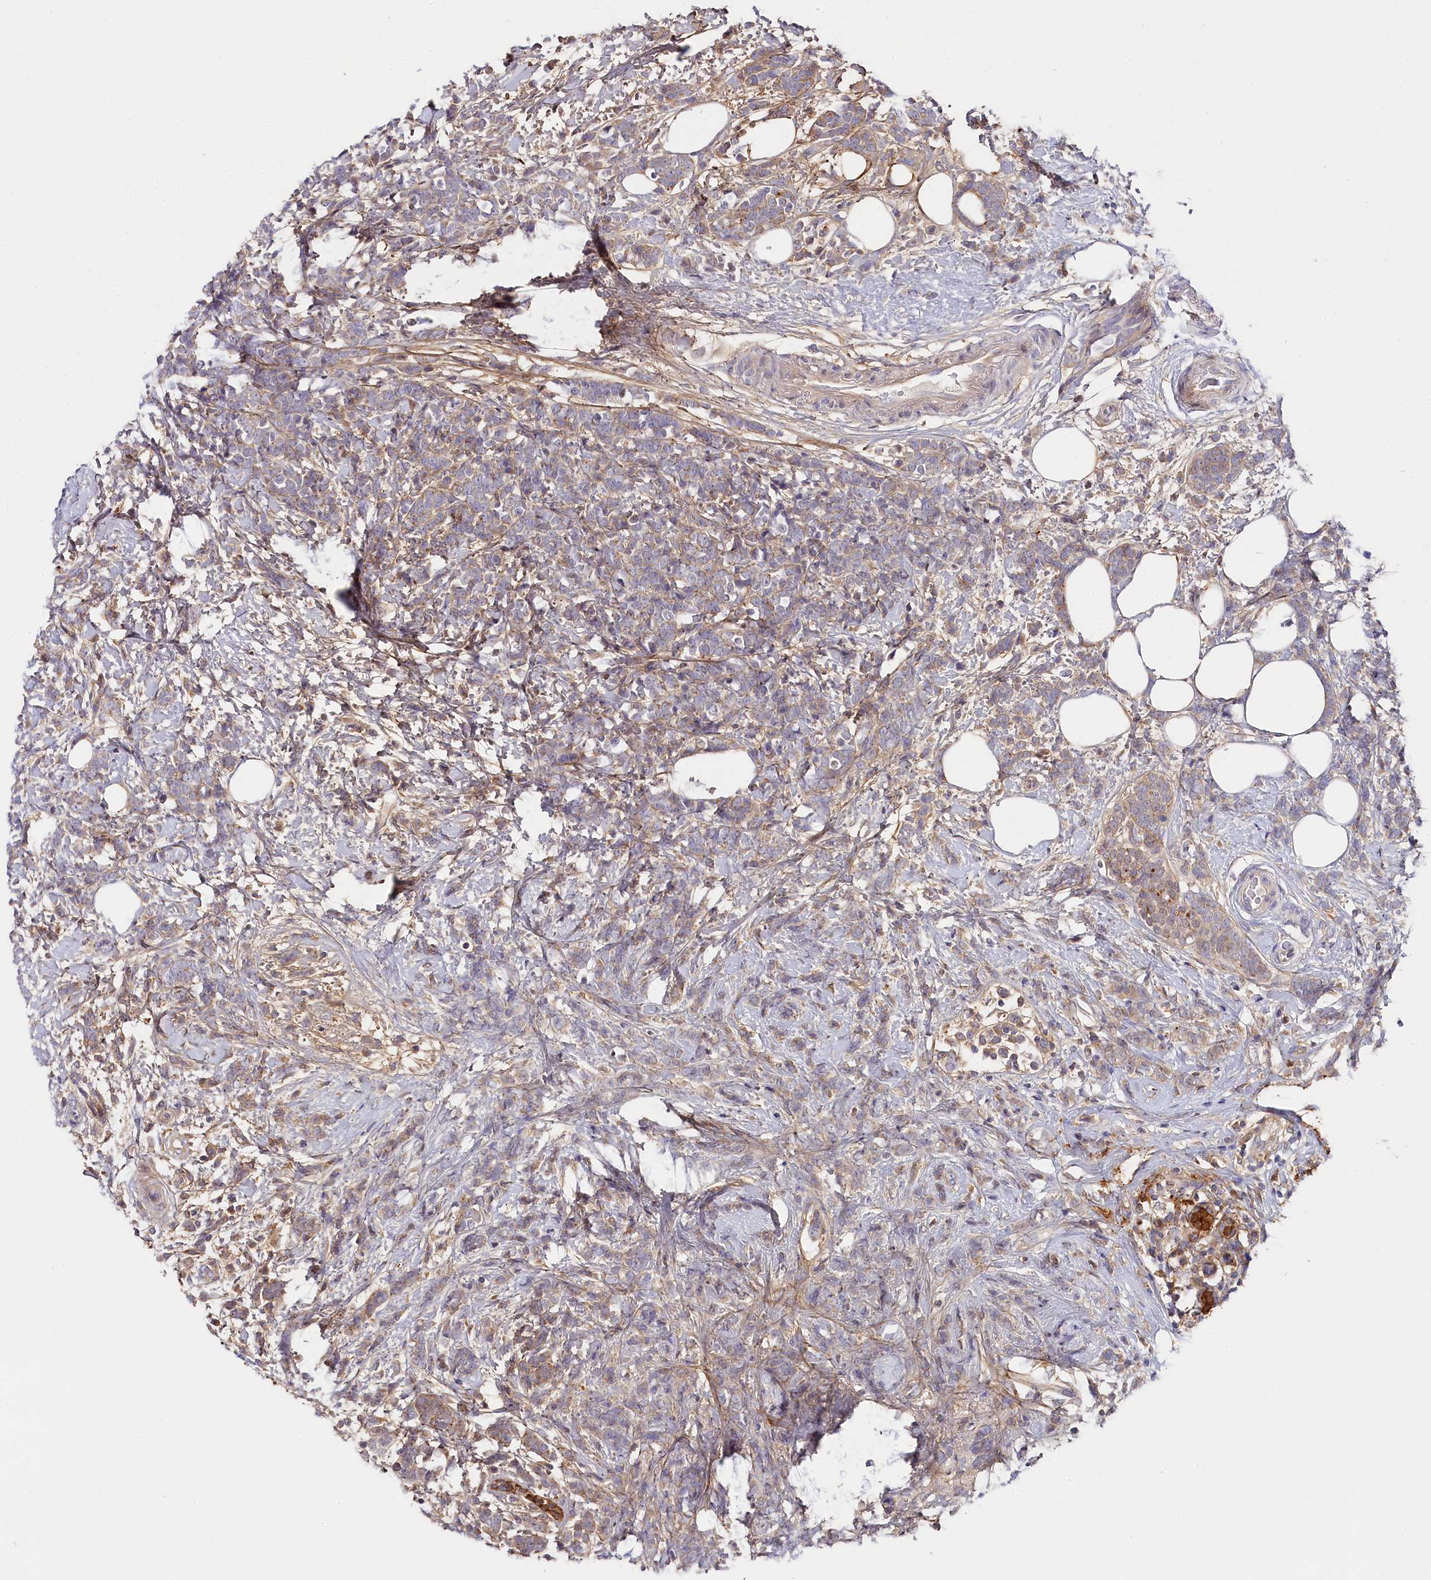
{"staining": {"intensity": "weak", "quantity": "25%-75%", "location": "cytoplasmic/membranous"}, "tissue": "breast cancer", "cell_type": "Tumor cells", "image_type": "cancer", "snomed": [{"axis": "morphology", "description": "Lobular carcinoma"}, {"axis": "topography", "description": "Breast"}], "caption": "IHC of human lobular carcinoma (breast) shows low levels of weak cytoplasmic/membranous expression in about 25%-75% of tumor cells.", "gene": "KATNB1", "patient": {"sex": "female", "age": 58}}